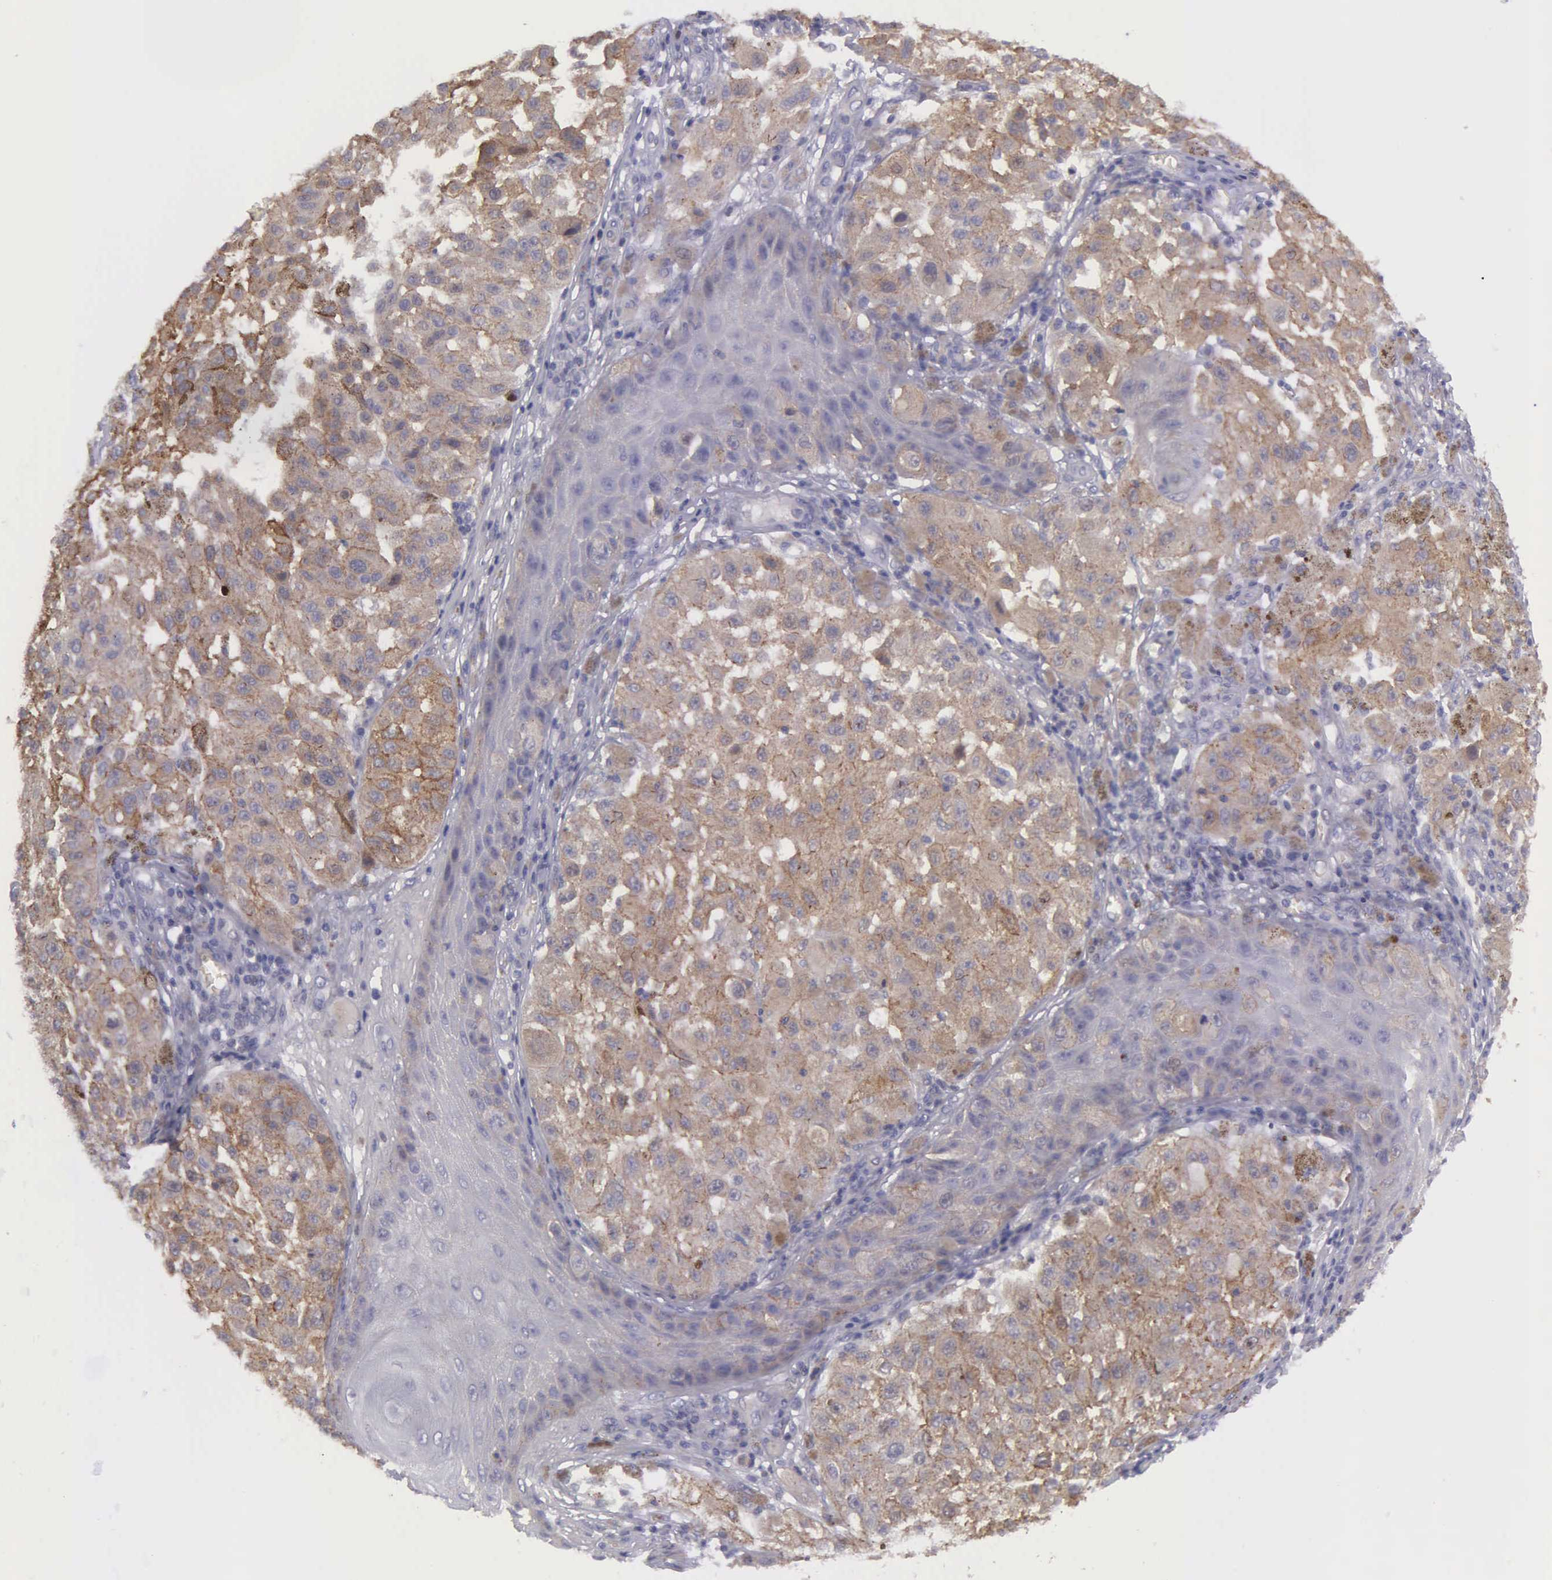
{"staining": {"intensity": "weak", "quantity": ">75%", "location": "cytoplasmic/membranous"}, "tissue": "melanoma", "cell_type": "Tumor cells", "image_type": "cancer", "snomed": [{"axis": "morphology", "description": "Malignant melanoma, NOS"}, {"axis": "topography", "description": "Skin"}], "caption": "Melanoma stained with a brown dye demonstrates weak cytoplasmic/membranous positive staining in approximately >75% of tumor cells.", "gene": "MICAL3", "patient": {"sex": "female", "age": 64}}